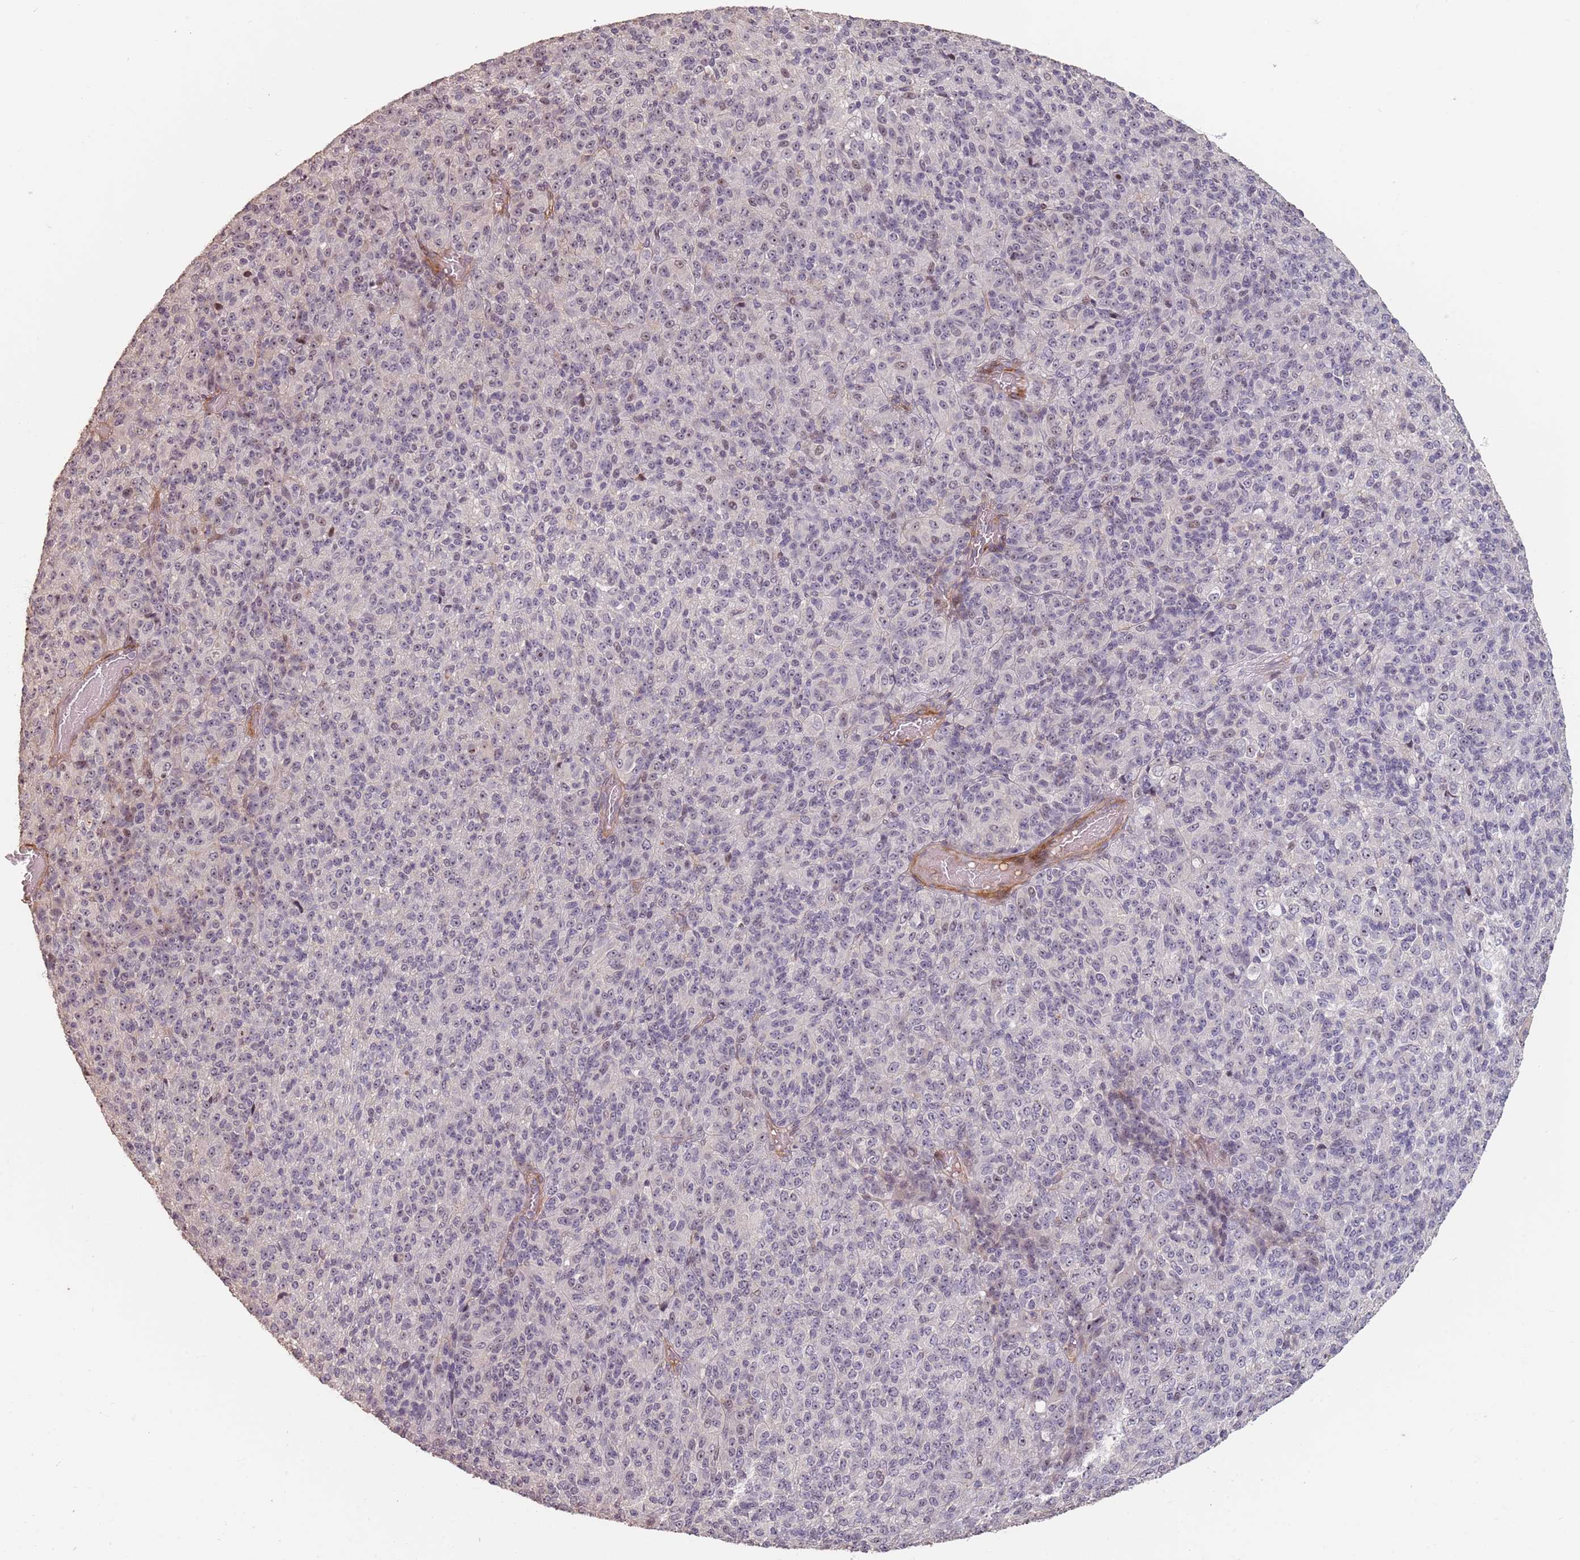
{"staining": {"intensity": "moderate", "quantity": ">75%", "location": "nuclear"}, "tissue": "melanoma", "cell_type": "Tumor cells", "image_type": "cancer", "snomed": [{"axis": "morphology", "description": "Malignant melanoma, Metastatic site"}, {"axis": "topography", "description": "Brain"}], "caption": "Human malignant melanoma (metastatic site) stained for a protein (brown) reveals moderate nuclear positive positivity in about >75% of tumor cells.", "gene": "ADTRP", "patient": {"sex": "female", "age": 56}}